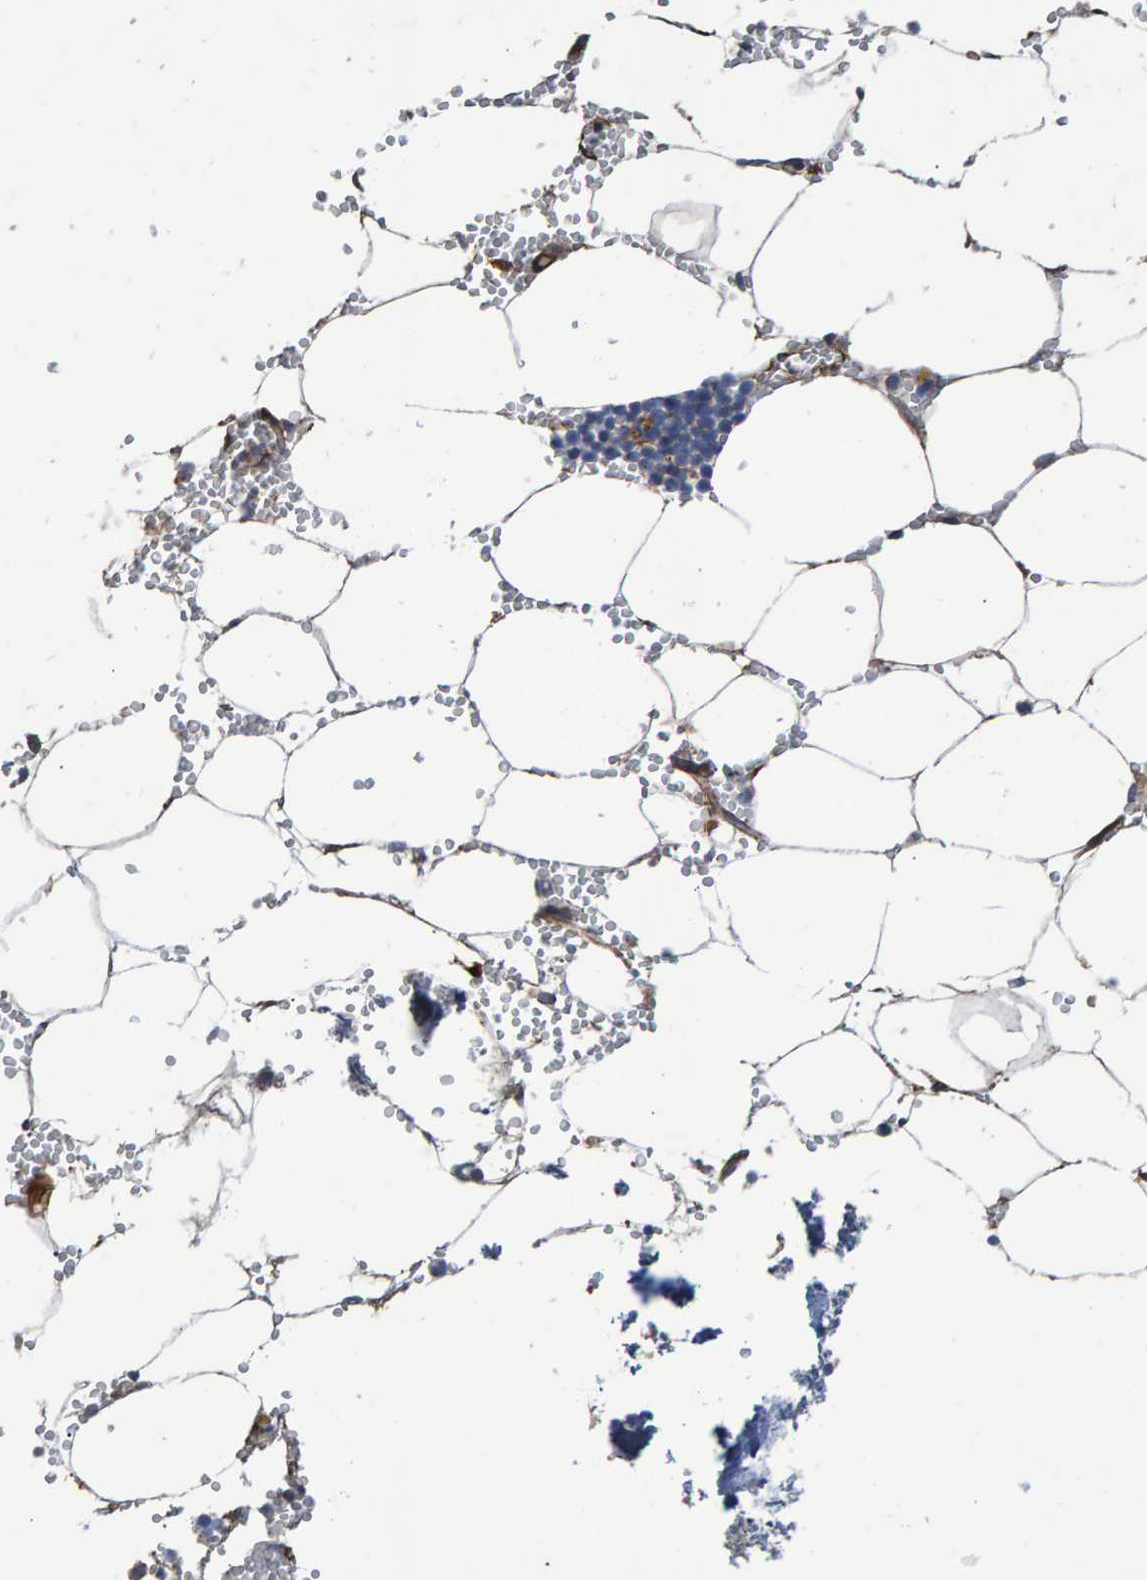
{"staining": {"intensity": "strong", "quantity": "<25%", "location": "cytoplasmic/membranous"}, "tissue": "bone marrow", "cell_type": "Hematopoietic cells", "image_type": "normal", "snomed": [{"axis": "morphology", "description": "Normal tissue, NOS"}, {"axis": "topography", "description": "Bone marrow"}], "caption": "This is a micrograph of immunohistochemistry staining of unremarkable bone marrow, which shows strong expression in the cytoplasmic/membranous of hematopoietic cells.", "gene": "SLIT2", "patient": {"sex": "male", "age": 70}}